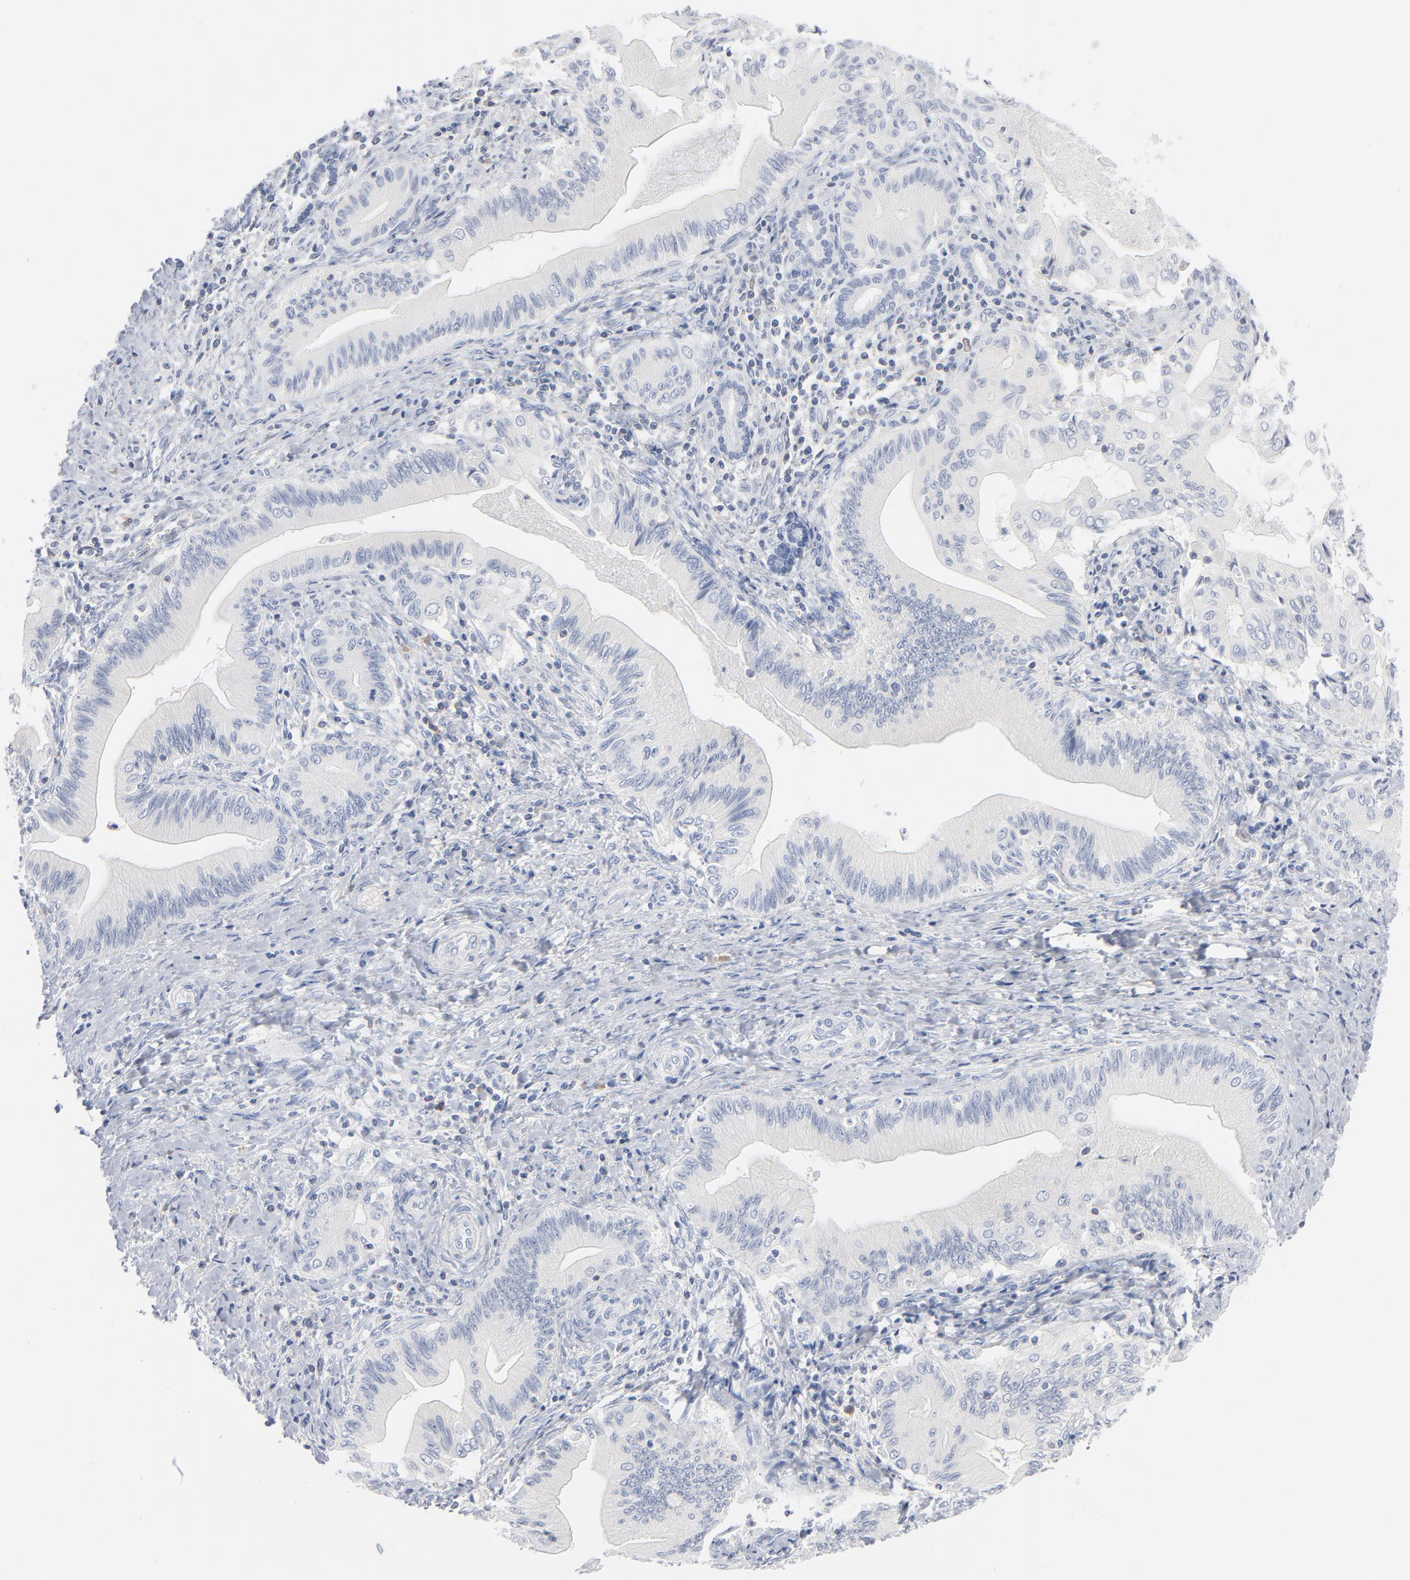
{"staining": {"intensity": "weak", "quantity": "<25%", "location": "cytoplasmic/membranous"}, "tissue": "liver cancer", "cell_type": "Tumor cells", "image_type": "cancer", "snomed": [{"axis": "morphology", "description": "Cholangiocarcinoma"}, {"axis": "topography", "description": "Liver"}], "caption": "Tumor cells are negative for brown protein staining in liver cancer (cholangiocarcinoma).", "gene": "PTK2B", "patient": {"sex": "male", "age": 58}}